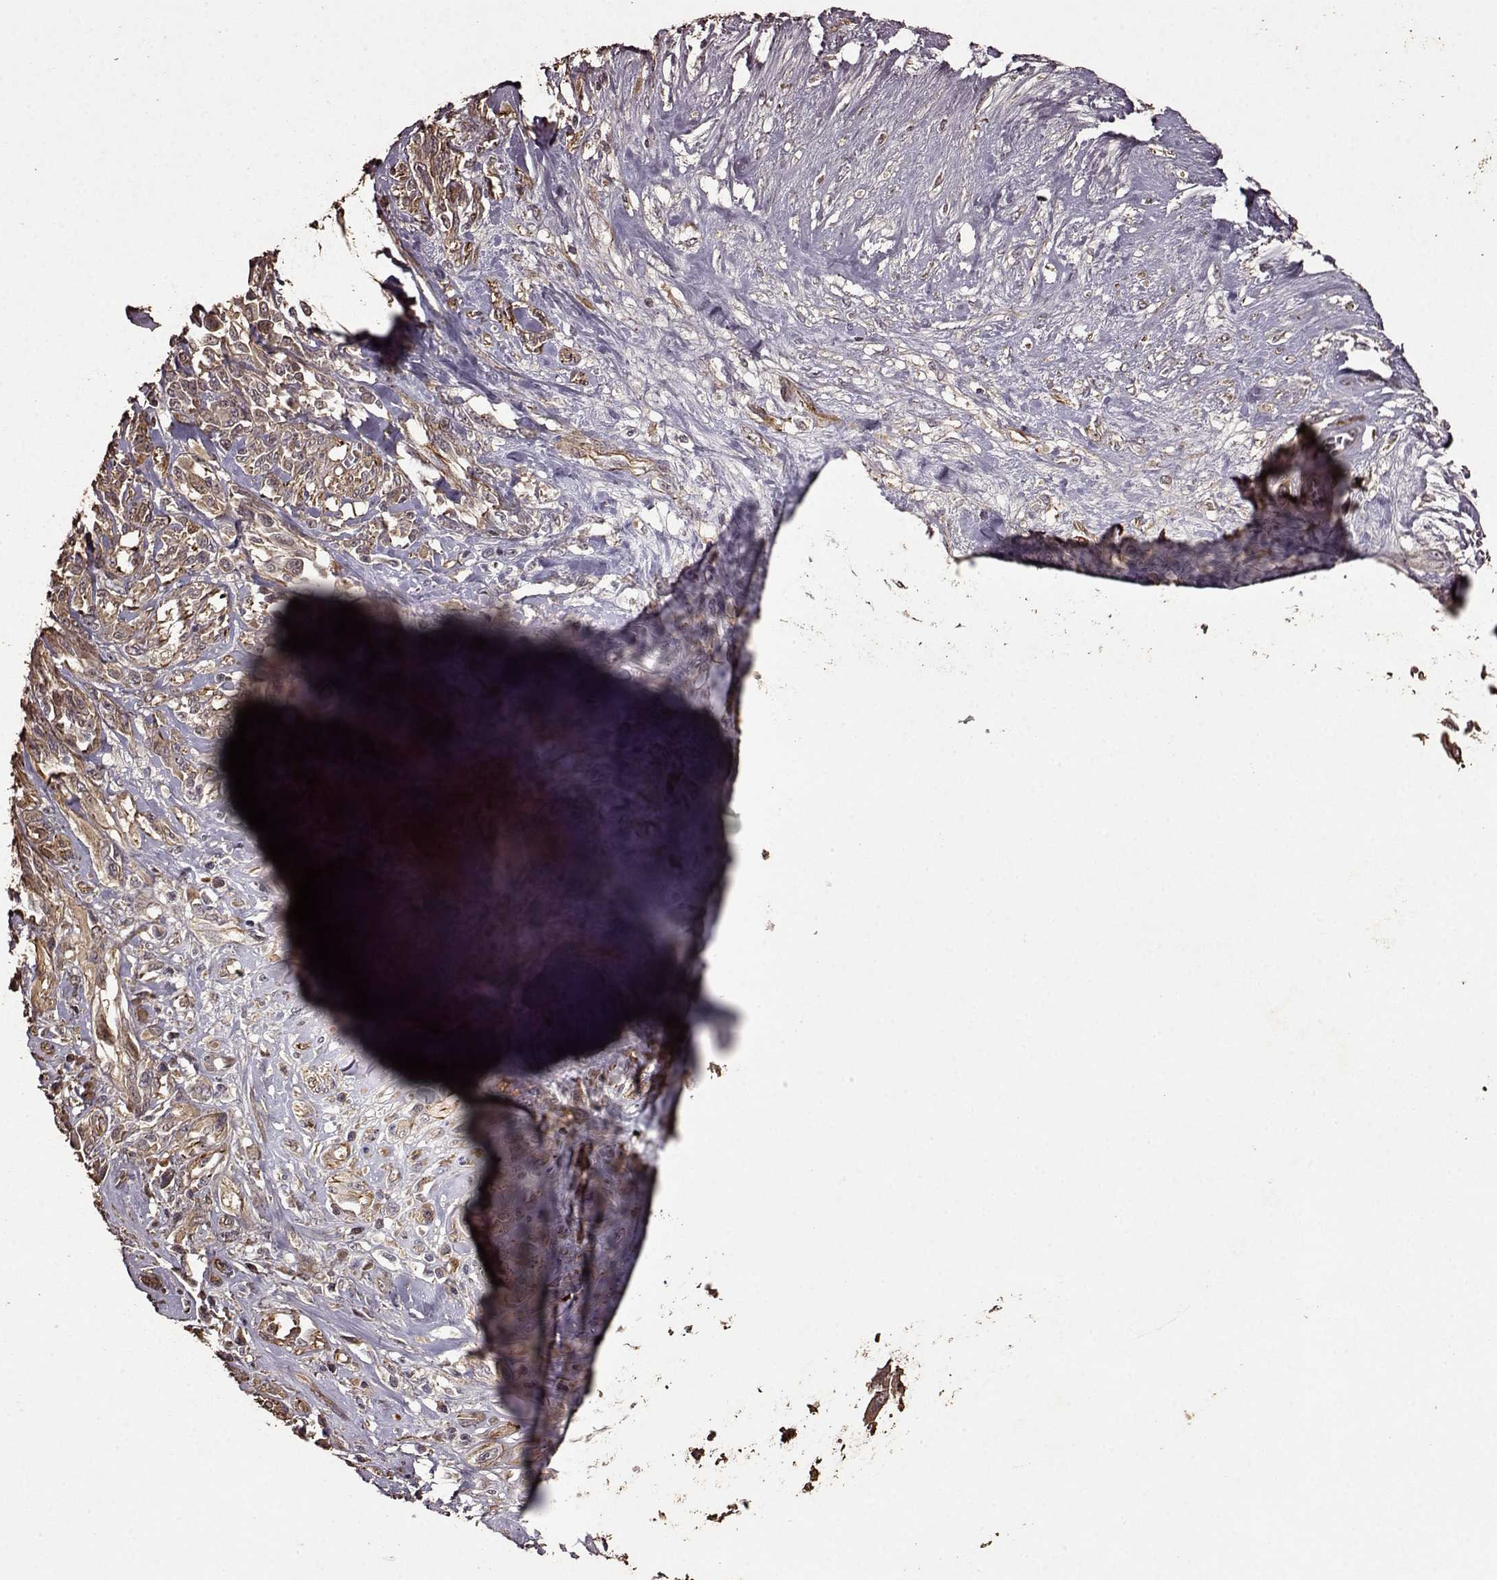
{"staining": {"intensity": "weak", "quantity": ">75%", "location": "cytoplasmic/membranous"}, "tissue": "melanoma", "cell_type": "Tumor cells", "image_type": "cancer", "snomed": [{"axis": "morphology", "description": "Malignant melanoma, NOS"}, {"axis": "topography", "description": "Skin"}], "caption": "A micrograph of melanoma stained for a protein shows weak cytoplasmic/membranous brown staining in tumor cells. Nuclei are stained in blue.", "gene": "FBXW11", "patient": {"sex": "female", "age": 91}}